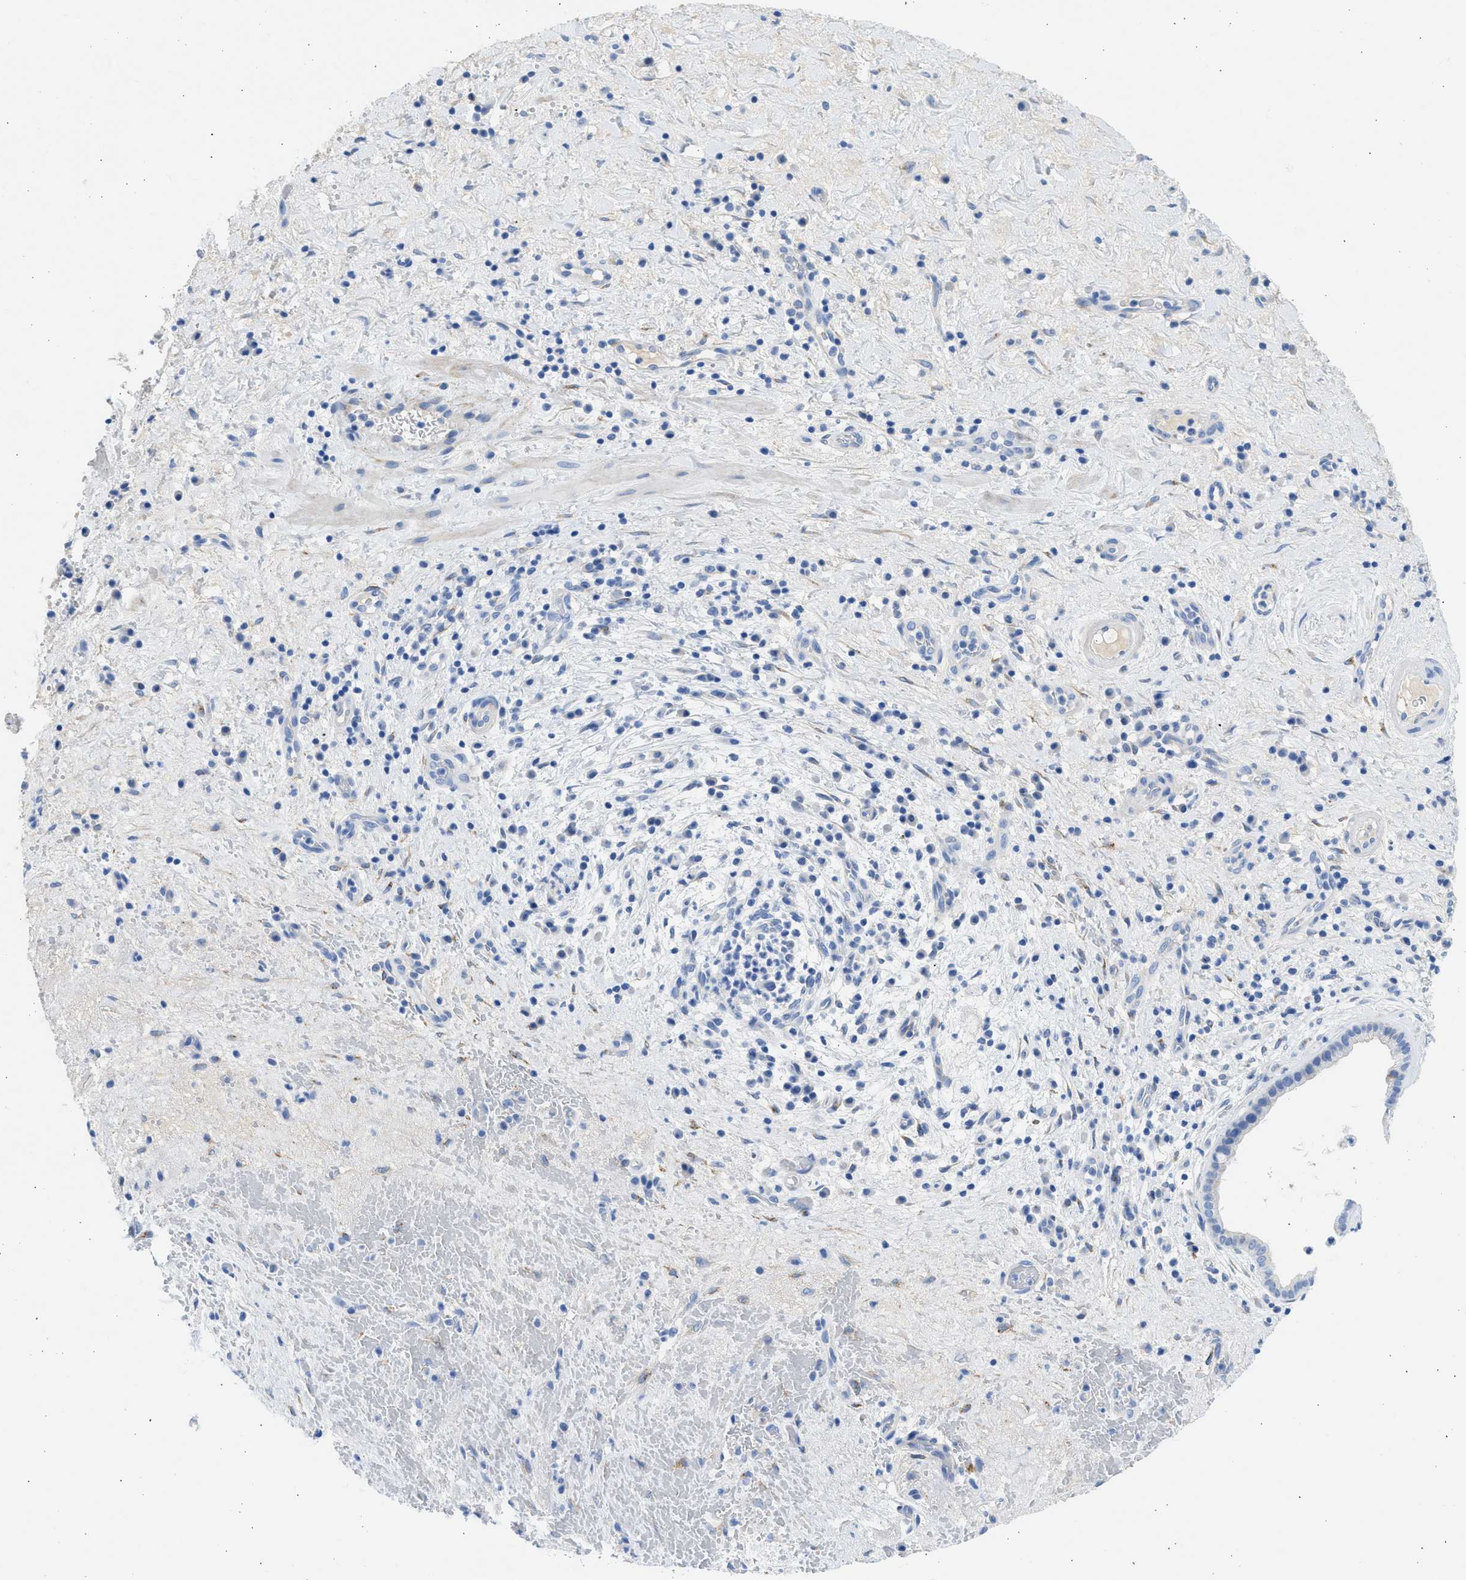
{"staining": {"intensity": "negative", "quantity": "none", "location": "none"}, "tissue": "liver cancer", "cell_type": "Tumor cells", "image_type": "cancer", "snomed": [{"axis": "morphology", "description": "Cholangiocarcinoma"}, {"axis": "topography", "description": "Liver"}], "caption": "Protein analysis of liver cancer (cholangiocarcinoma) exhibits no significant expression in tumor cells. (Brightfield microscopy of DAB immunohistochemistry (IHC) at high magnification).", "gene": "SPATA3", "patient": {"sex": "female", "age": 38}}